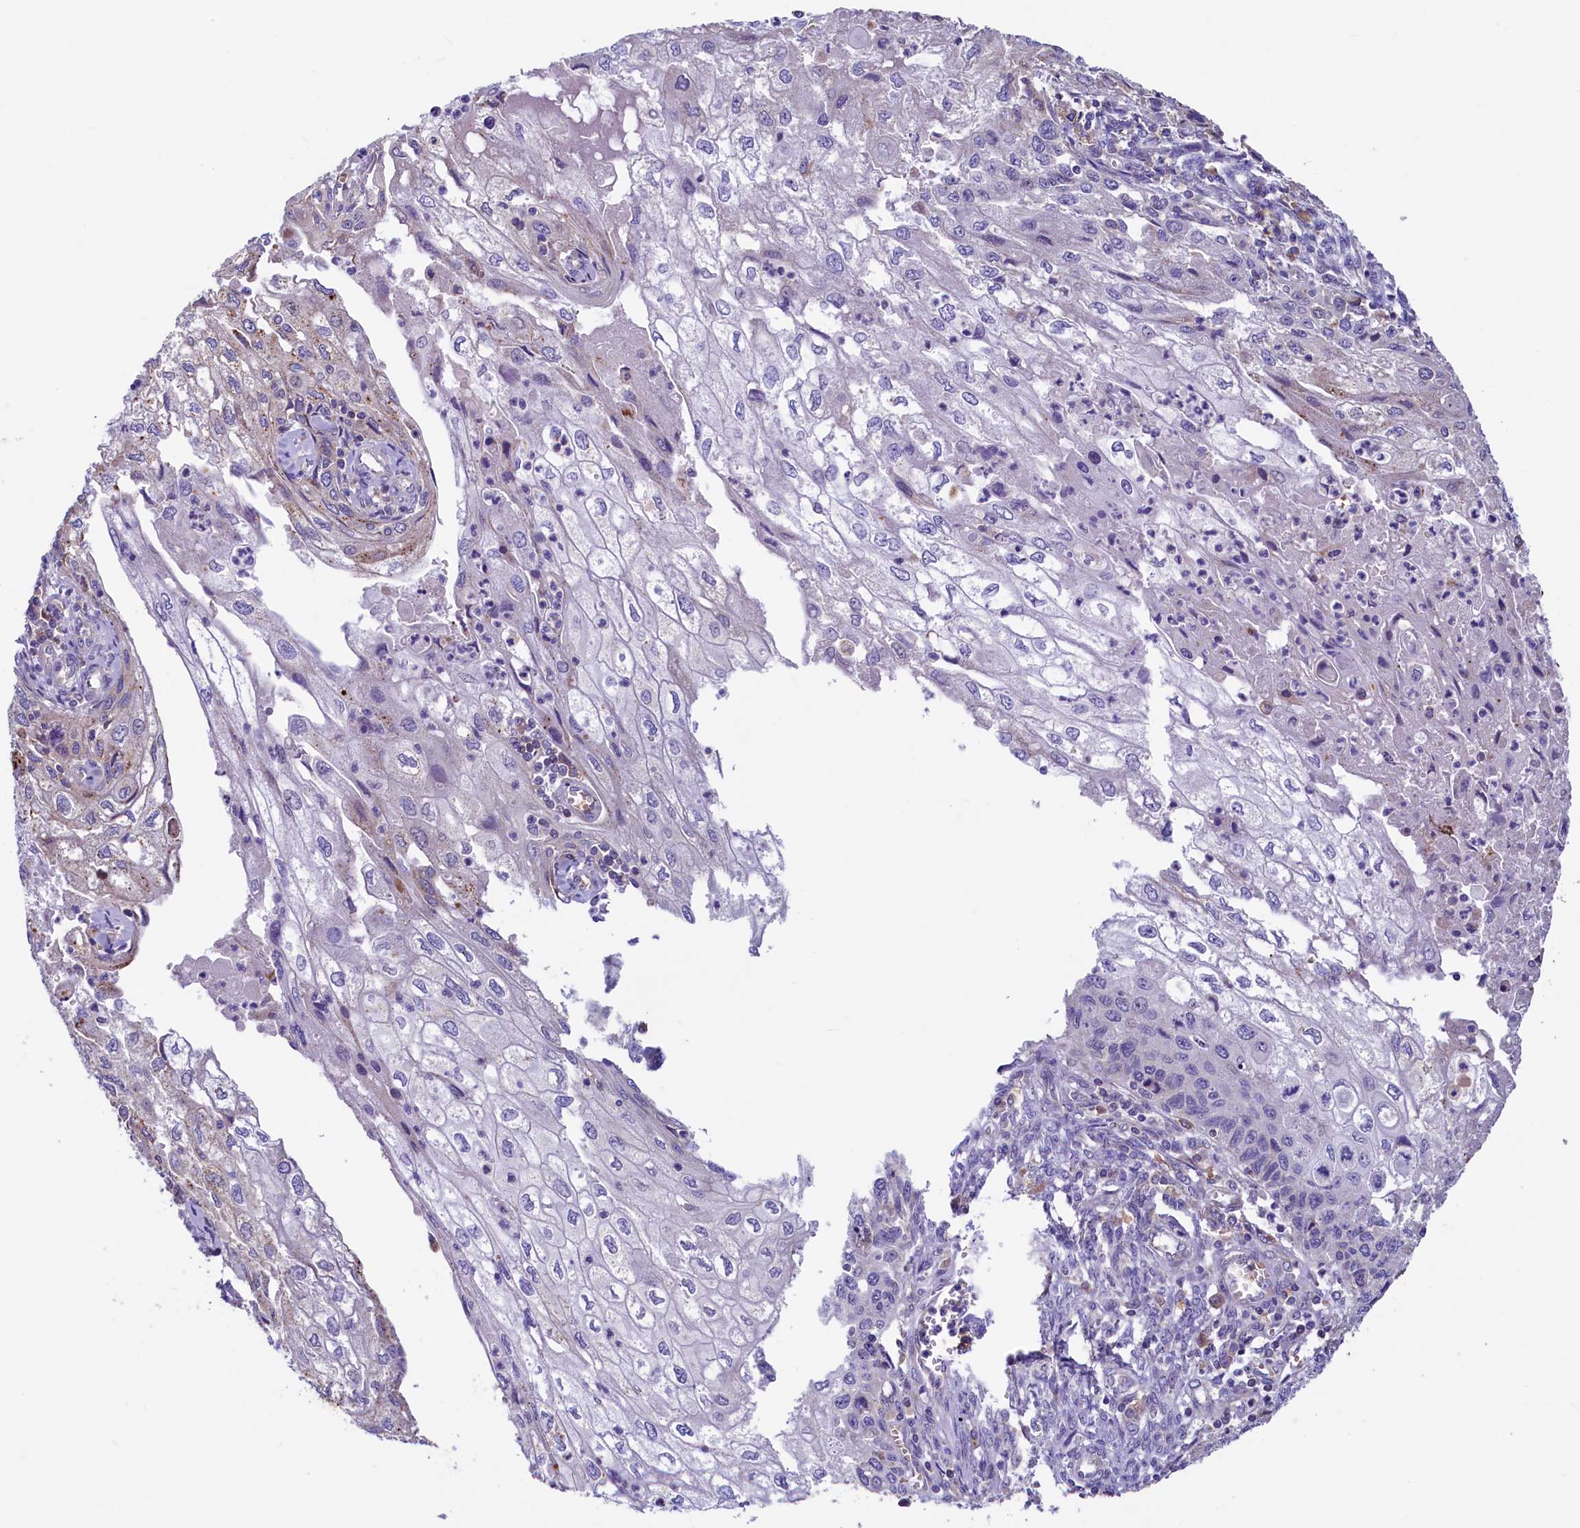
{"staining": {"intensity": "negative", "quantity": "none", "location": "none"}, "tissue": "cervical cancer", "cell_type": "Tumor cells", "image_type": "cancer", "snomed": [{"axis": "morphology", "description": "Squamous cell carcinoma, NOS"}, {"axis": "topography", "description": "Cervix"}], "caption": "DAB immunohistochemical staining of squamous cell carcinoma (cervical) reveals no significant staining in tumor cells.", "gene": "HPS6", "patient": {"sex": "female", "age": 67}}